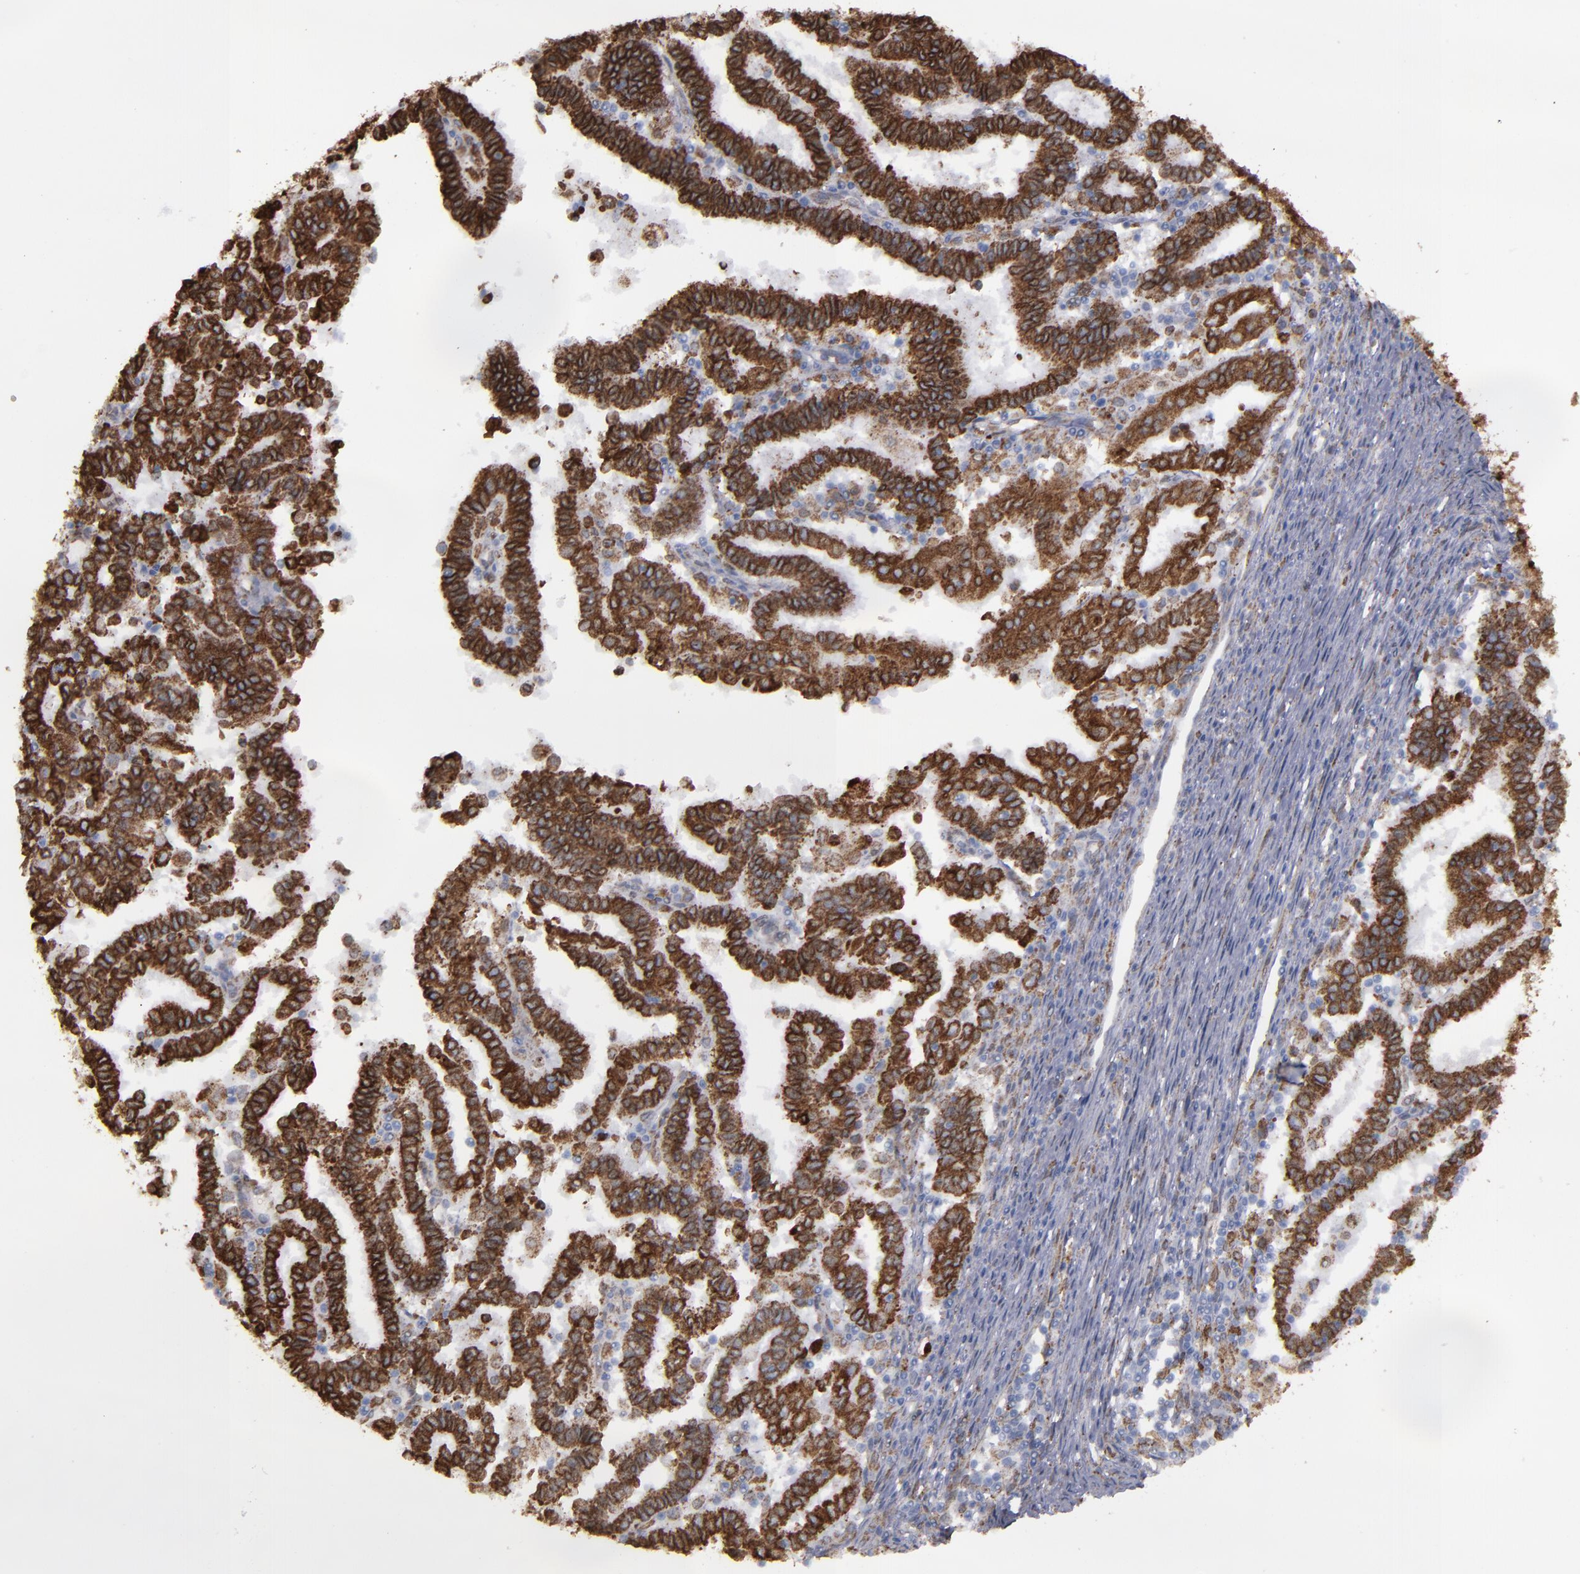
{"staining": {"intensity": "strong", "quantity": ">75%", "location": "cytoplasmic/membranous"}, "tissue": "endometrial cancer", "cell_type": "Tumor cells", "image_type": "cancer", "snomed": [{"axis": "morphology", "description": "Adenocarcinoma, NOS"}, {"axis": "topography", "description": "Uterus"}], "caption": "Protein expression analysis of human endometrial cancer (adenocarcinoma) reveals strong cytoplasmic/membranous staining in approximately >75% of tumor cells.", "gene": "ERLIN2", "patient": {"sex": "female", "age": 83}}